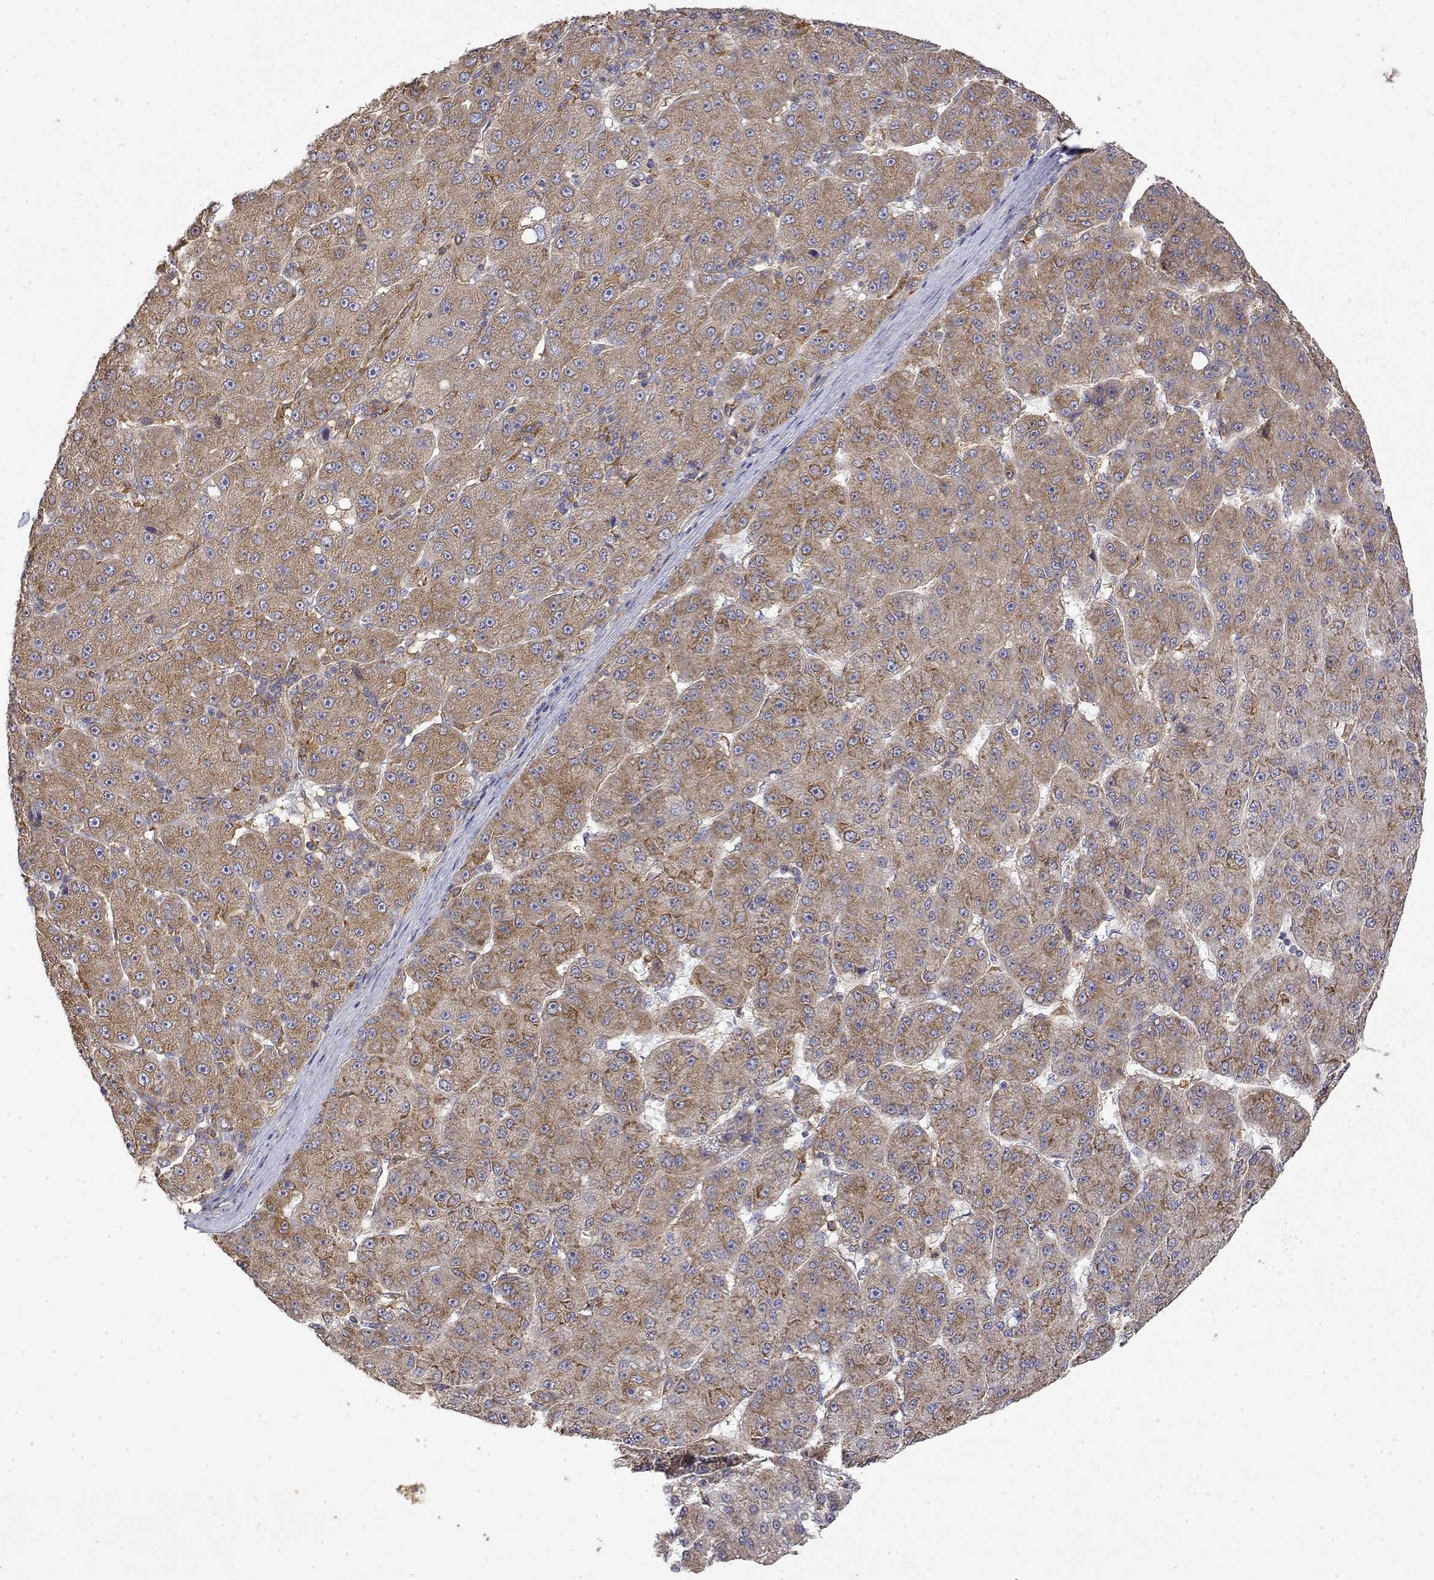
{"staining": {"intensity": "moderate", "quantity": ">75%", "location": "cytoplasmic/membranous"}, "tissue": "liver cancer", "cell_type": "Tumor cells", "image_type": "cancer", "snomed": [{"axis": "morphology", "description": "Carcinoma, Hepatocellular, NOS"}, {"axis": "topography", "description": "Liver"}], "caption": "Protein staining exhibits moderate cytoplasmic/membranous positivity in approximately >75% of tumor cells in liver hepatocellular carcinoma.", "gene": "PACSIN2", "patient": {"sex": "male", "age": 67}}